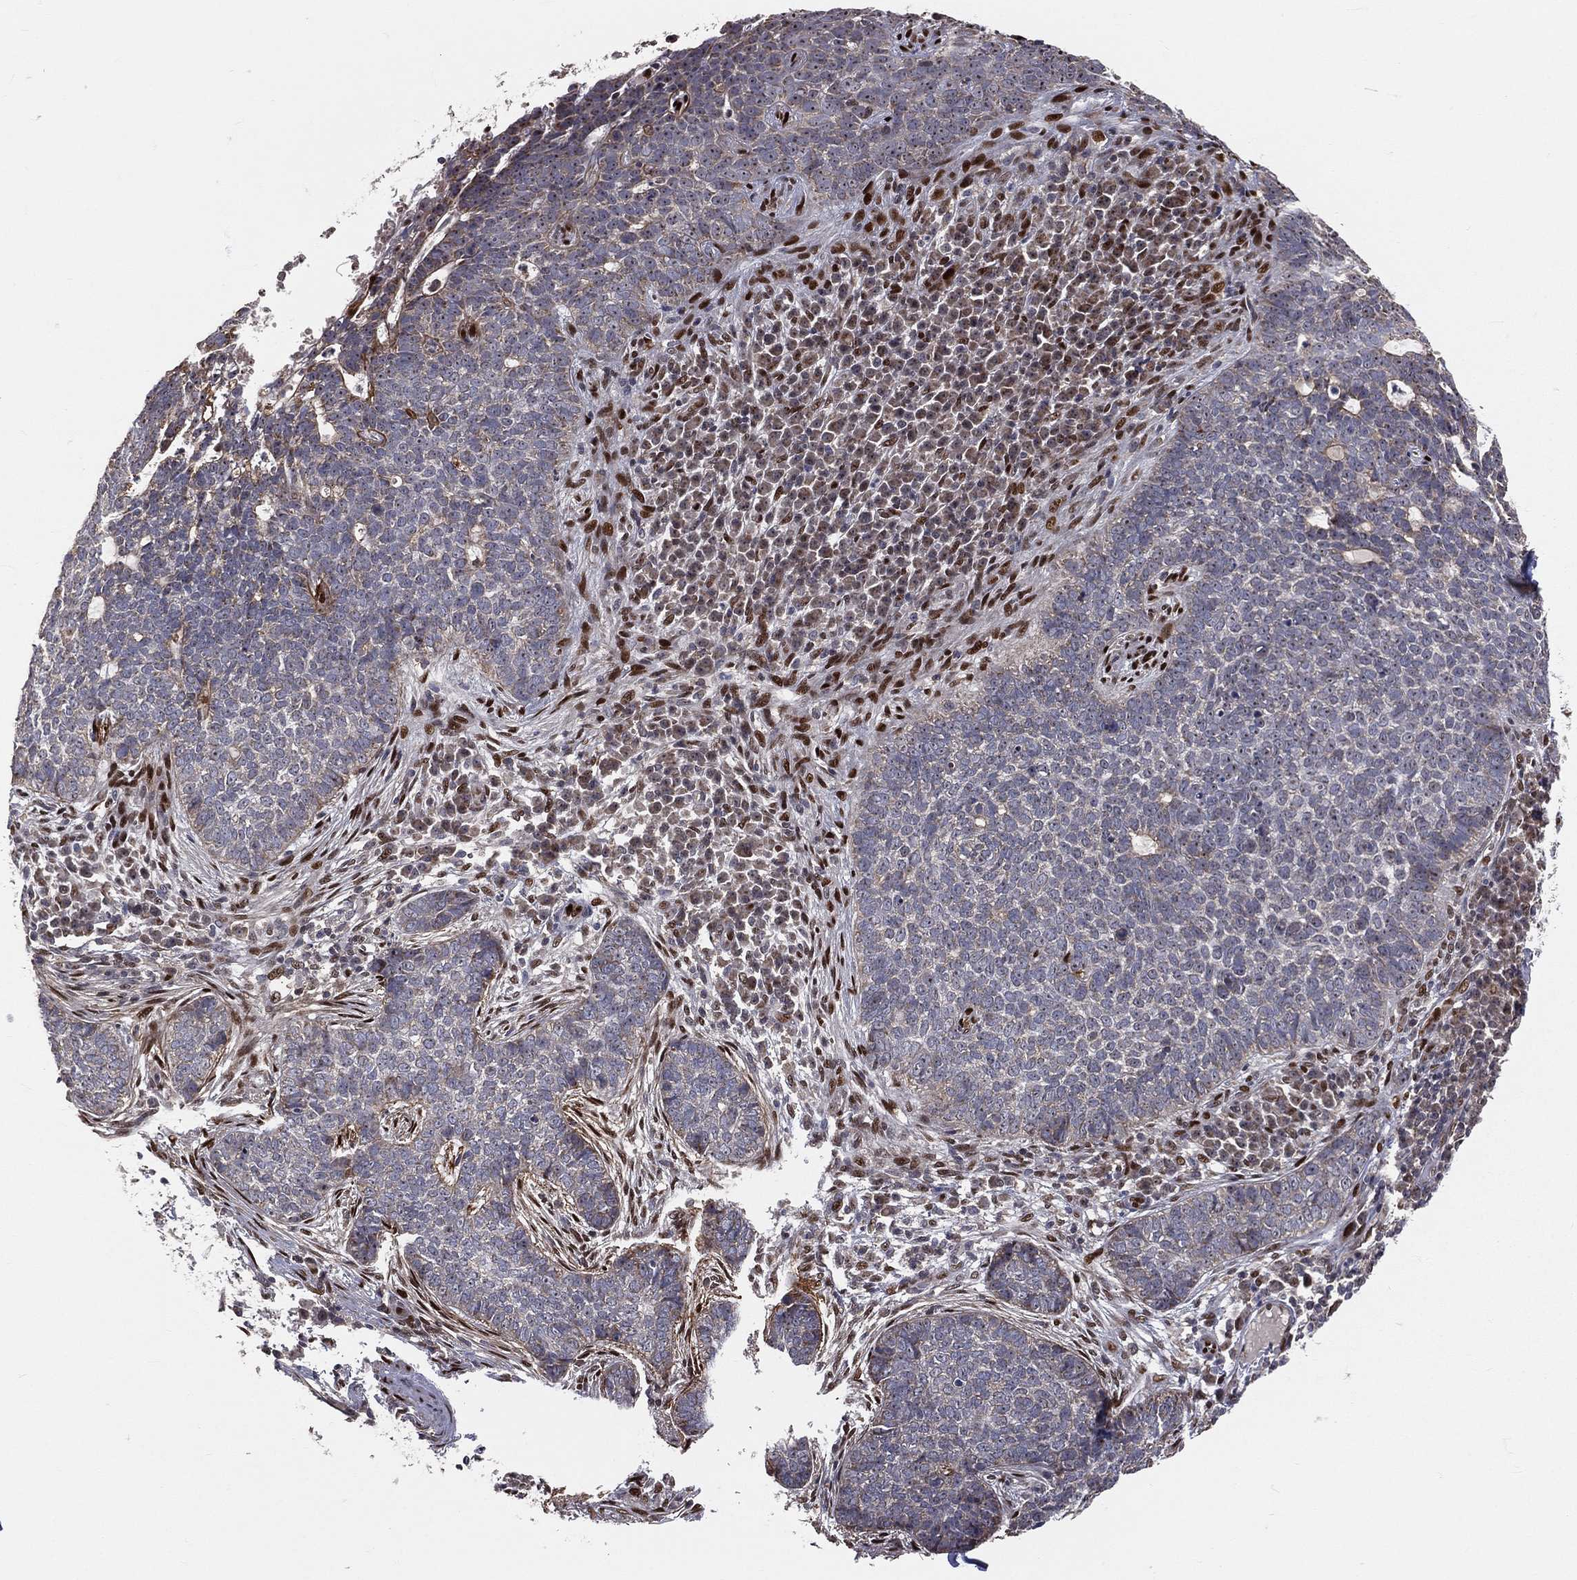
{"staining": {"intensity": "moderate", "quantity": "<25%", "location": "nuclear"}, "tissue": "skin cancer", "cell_type": "Tumor cells", "image_type": "cancer", "snomed": [{"axis": "morphology", "description": "Basal cell carcinoma"}, {"axis": "topography", "description": "Skin"}], "caption": "Brown immunohistochemical staining in human skin cancer reveals moderate nuclear staining in about <25% of tumor cells.", "gene": "ZEB1", "patient": {"sex": "female", "age": 69}}